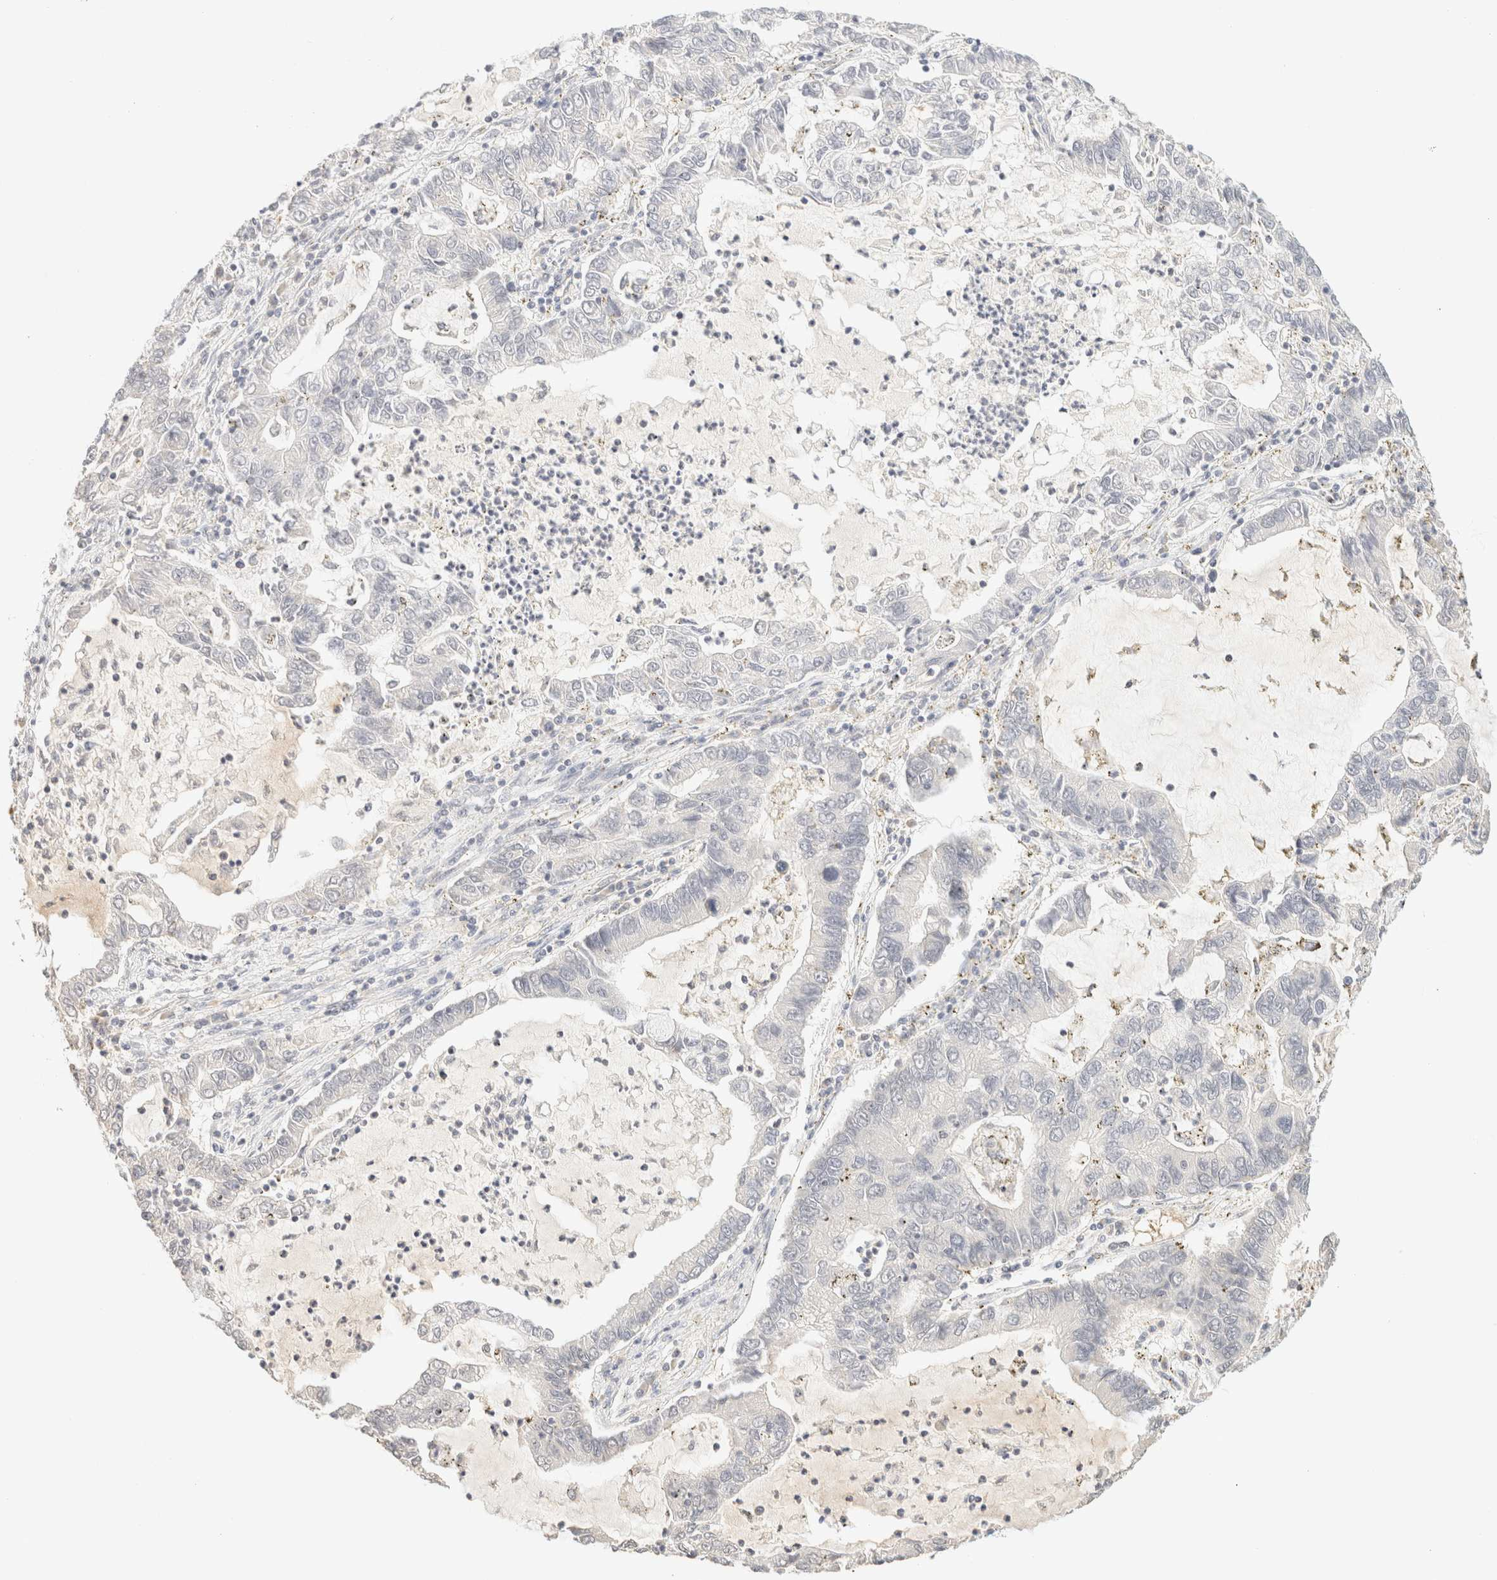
{"staining": {"intensity": "negative", "quantity": "none", "location": "none"}, "tissue": "lung cancer", "cell_type": "Tumor cells", "image_type": "cancer", "snomed": [{"axis": "morphology", "description": "Adenocarcinoma, NOS"}, {"axis": "topography", "description": "Lung"}], "caption": "Tumor cells are negative for protein expression in human lung adenocarcinoma.", "gene": "TIMD4", "patient": {"sex": "female", "age": 51}}